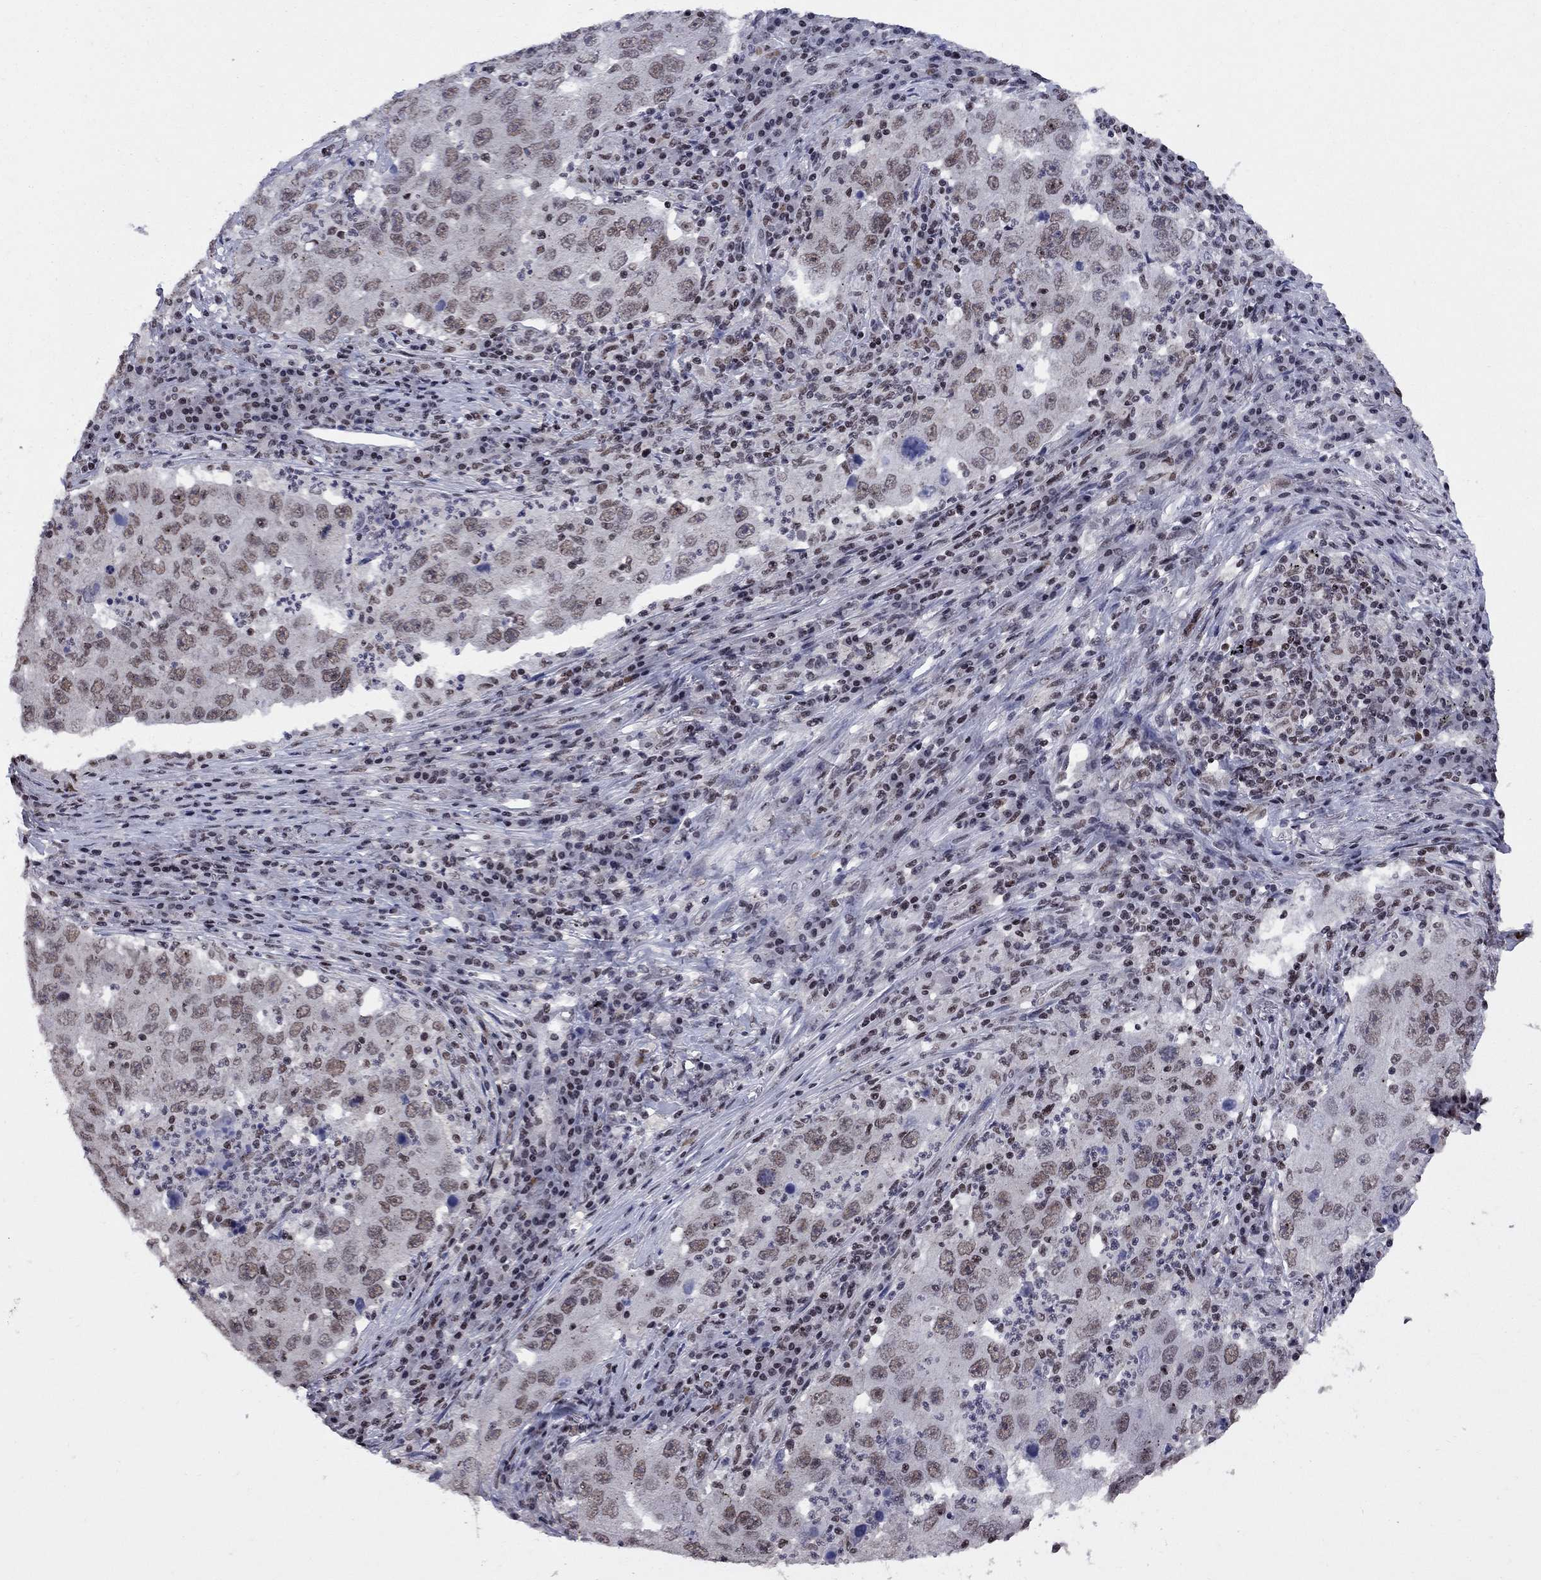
{"staining": {"intensity": "weak", "quantity": ">75%", "location": "nuclear"}, "tissue": "lung cancer", "cell_type": "Tumor cells", "image_type": "cancer", "snomed": [{"axis": "morphology", "description": "Adenocarcinoma, NOS"}, {"axis": "topography", "description": "Lung"}], "caption": "IHC photomicrograph of neoplastic tissue: human lung cancer (adenocarcinoma) stained using IHC exhibits low levels of weak protein expression localized specifically in the nuclear of tumor cells, appearing as a nuclear brown color.", "gene": "TAF9", "patient": {"sex": "male", "age": 73}}